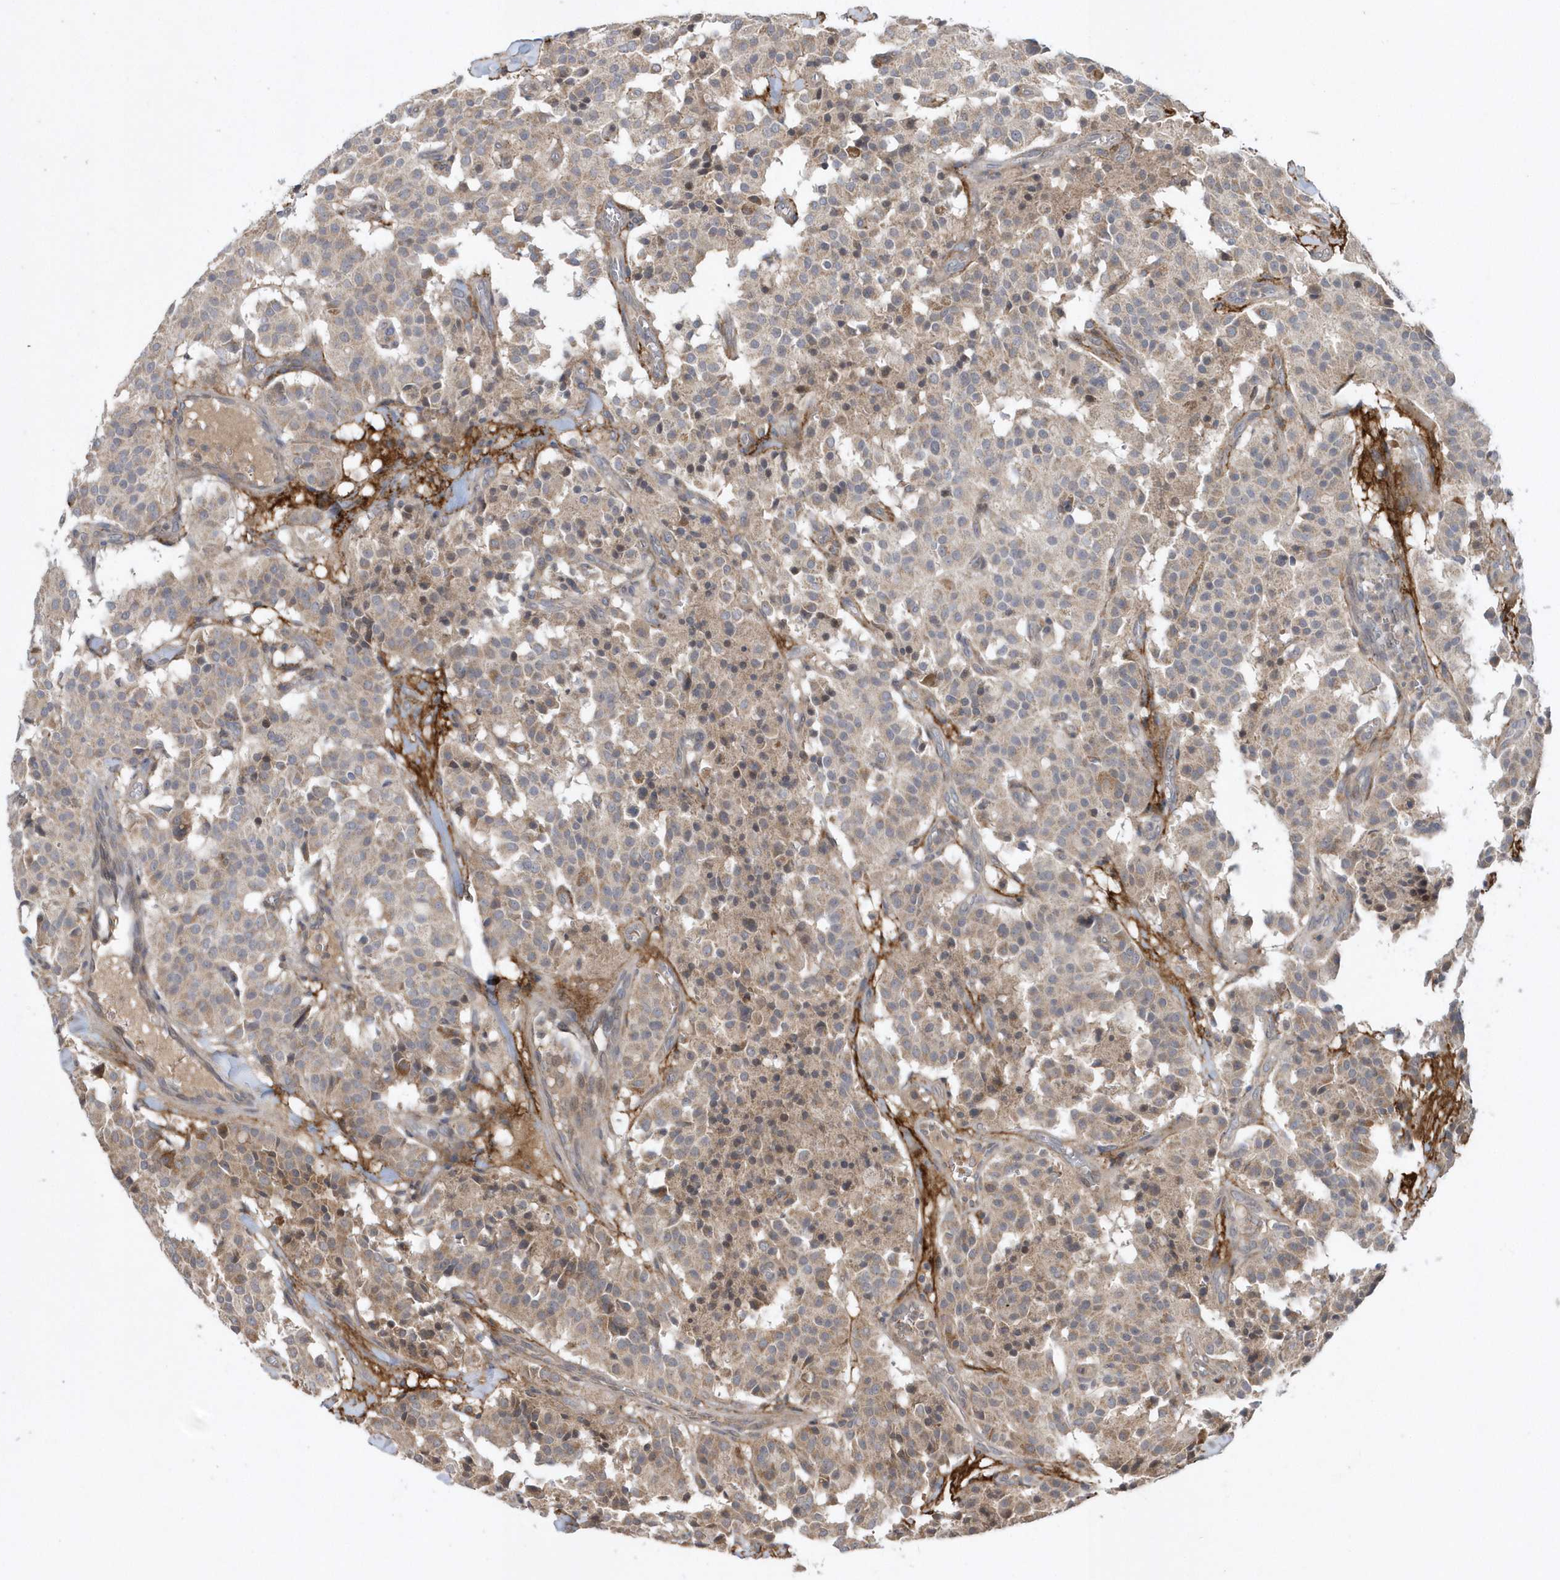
{"staining": {"intensity": "weak", "quantity": "25%-75%", "location": "cytoplasmic/membranous"}, "tissue": "carcinoid", "cell_type": "Tumor cells", "image_type": "cancer", "snomed": [{"axis": "morphology", "description": "Carcinoid, malignant, NOS"}, {"axis": "topography", "description": "Lung"}], "caption": "The micrograph shows a brown stain indicating the presence of a protein in the cytoplasmic/membranous of tumor cells in carcinoid (malignant).", "gene": "HMGCS1", "patient": {"sex": "male", "age": 30}}